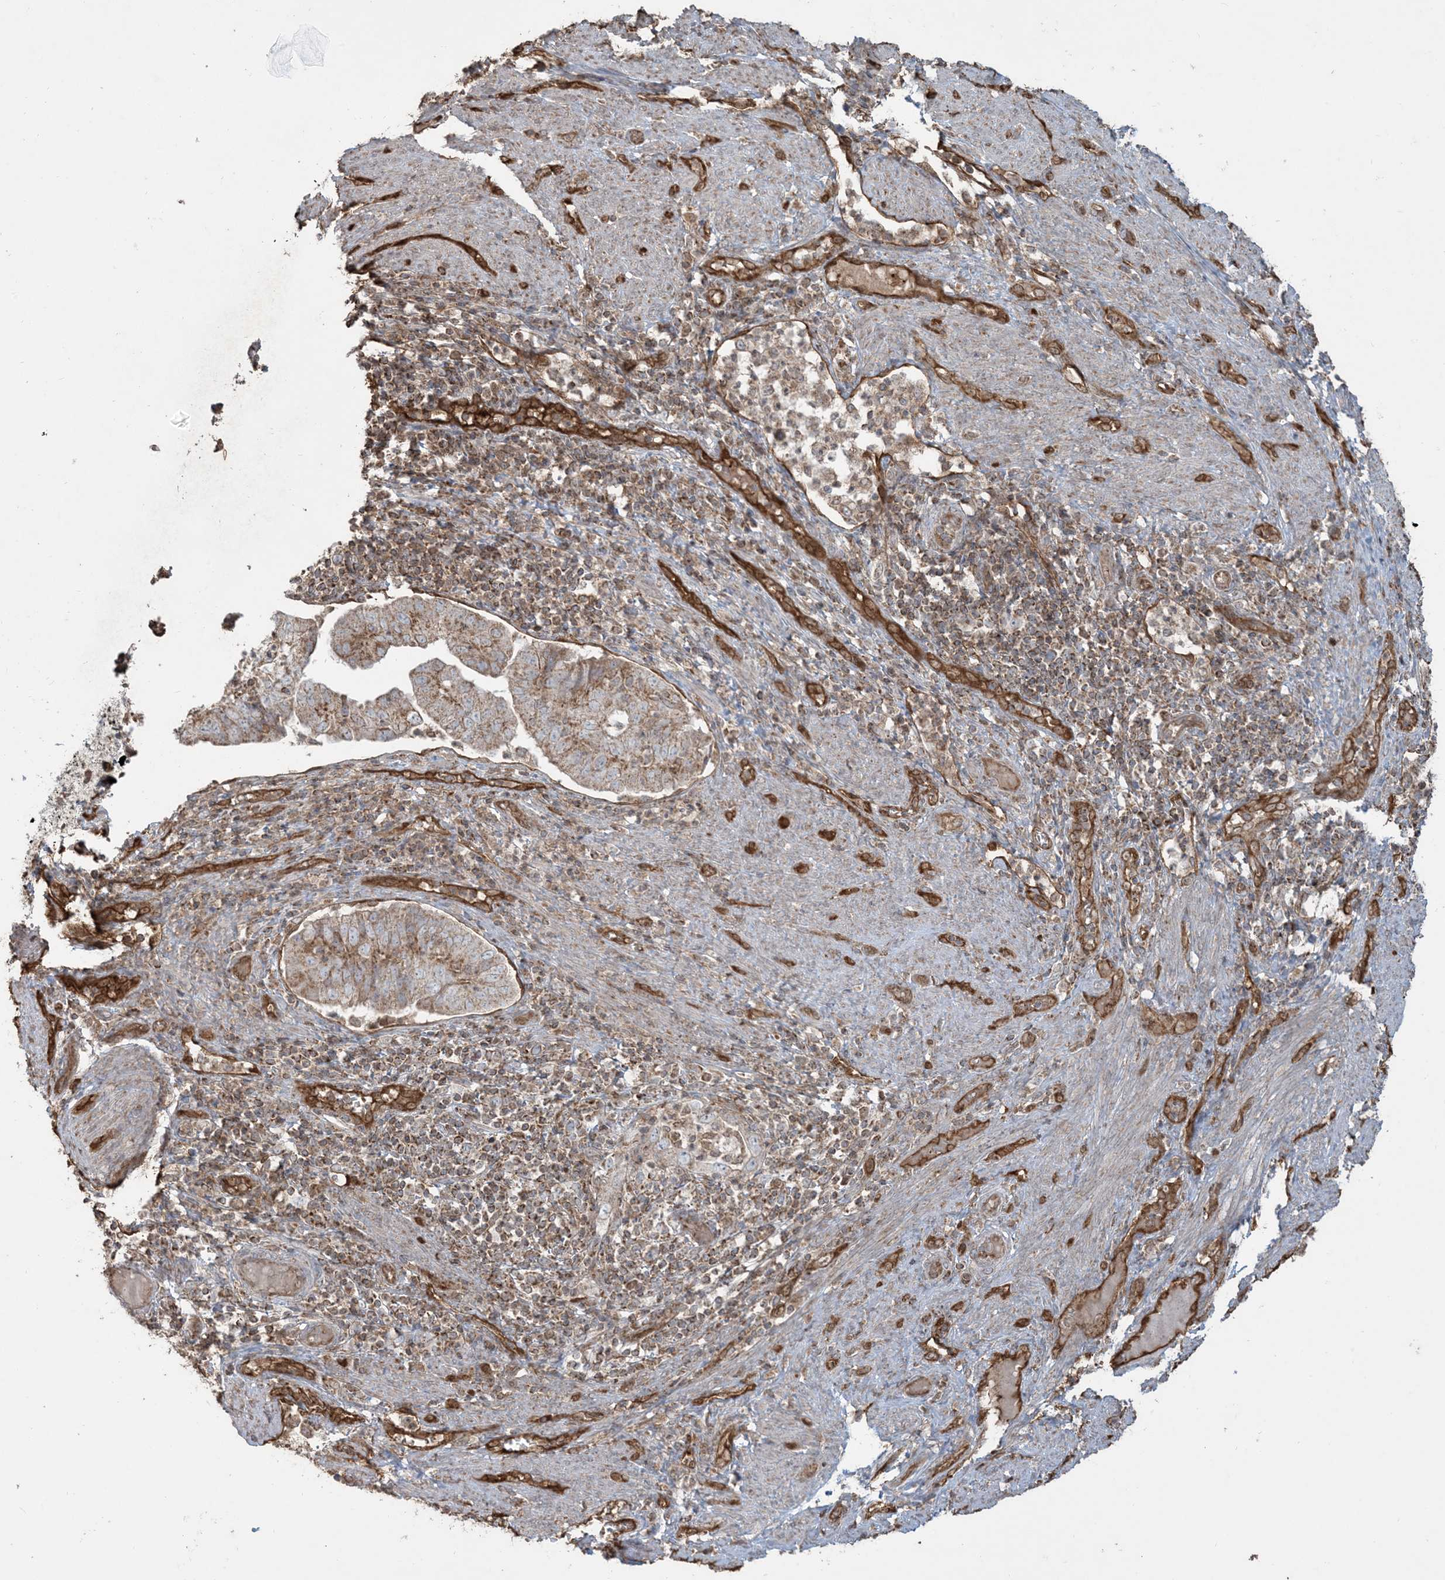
{"staining": {"intensity": "moderate", "quantity": ">75%", "location": "cytoplasmic/membranous"}, "tissue": "endometrial cancer", "cell_type": "Tumor cells", "image_type": "cancer", "snomed": [{"axis": "morphology", "description": "Adenocarcinoma, NOS"}, {"axis": "topography", "description": "Endometrium"}], "caption": "Moderate cytoplasmic/membranous protein positivity is appreciated in about >75% of tumor cells in endometrial adenocarcinoma. (Brightfield microscopy of DAB IHC at high magnification).", "gene": "PPM1F", "patient": {"sex": "female", "age": 51}}